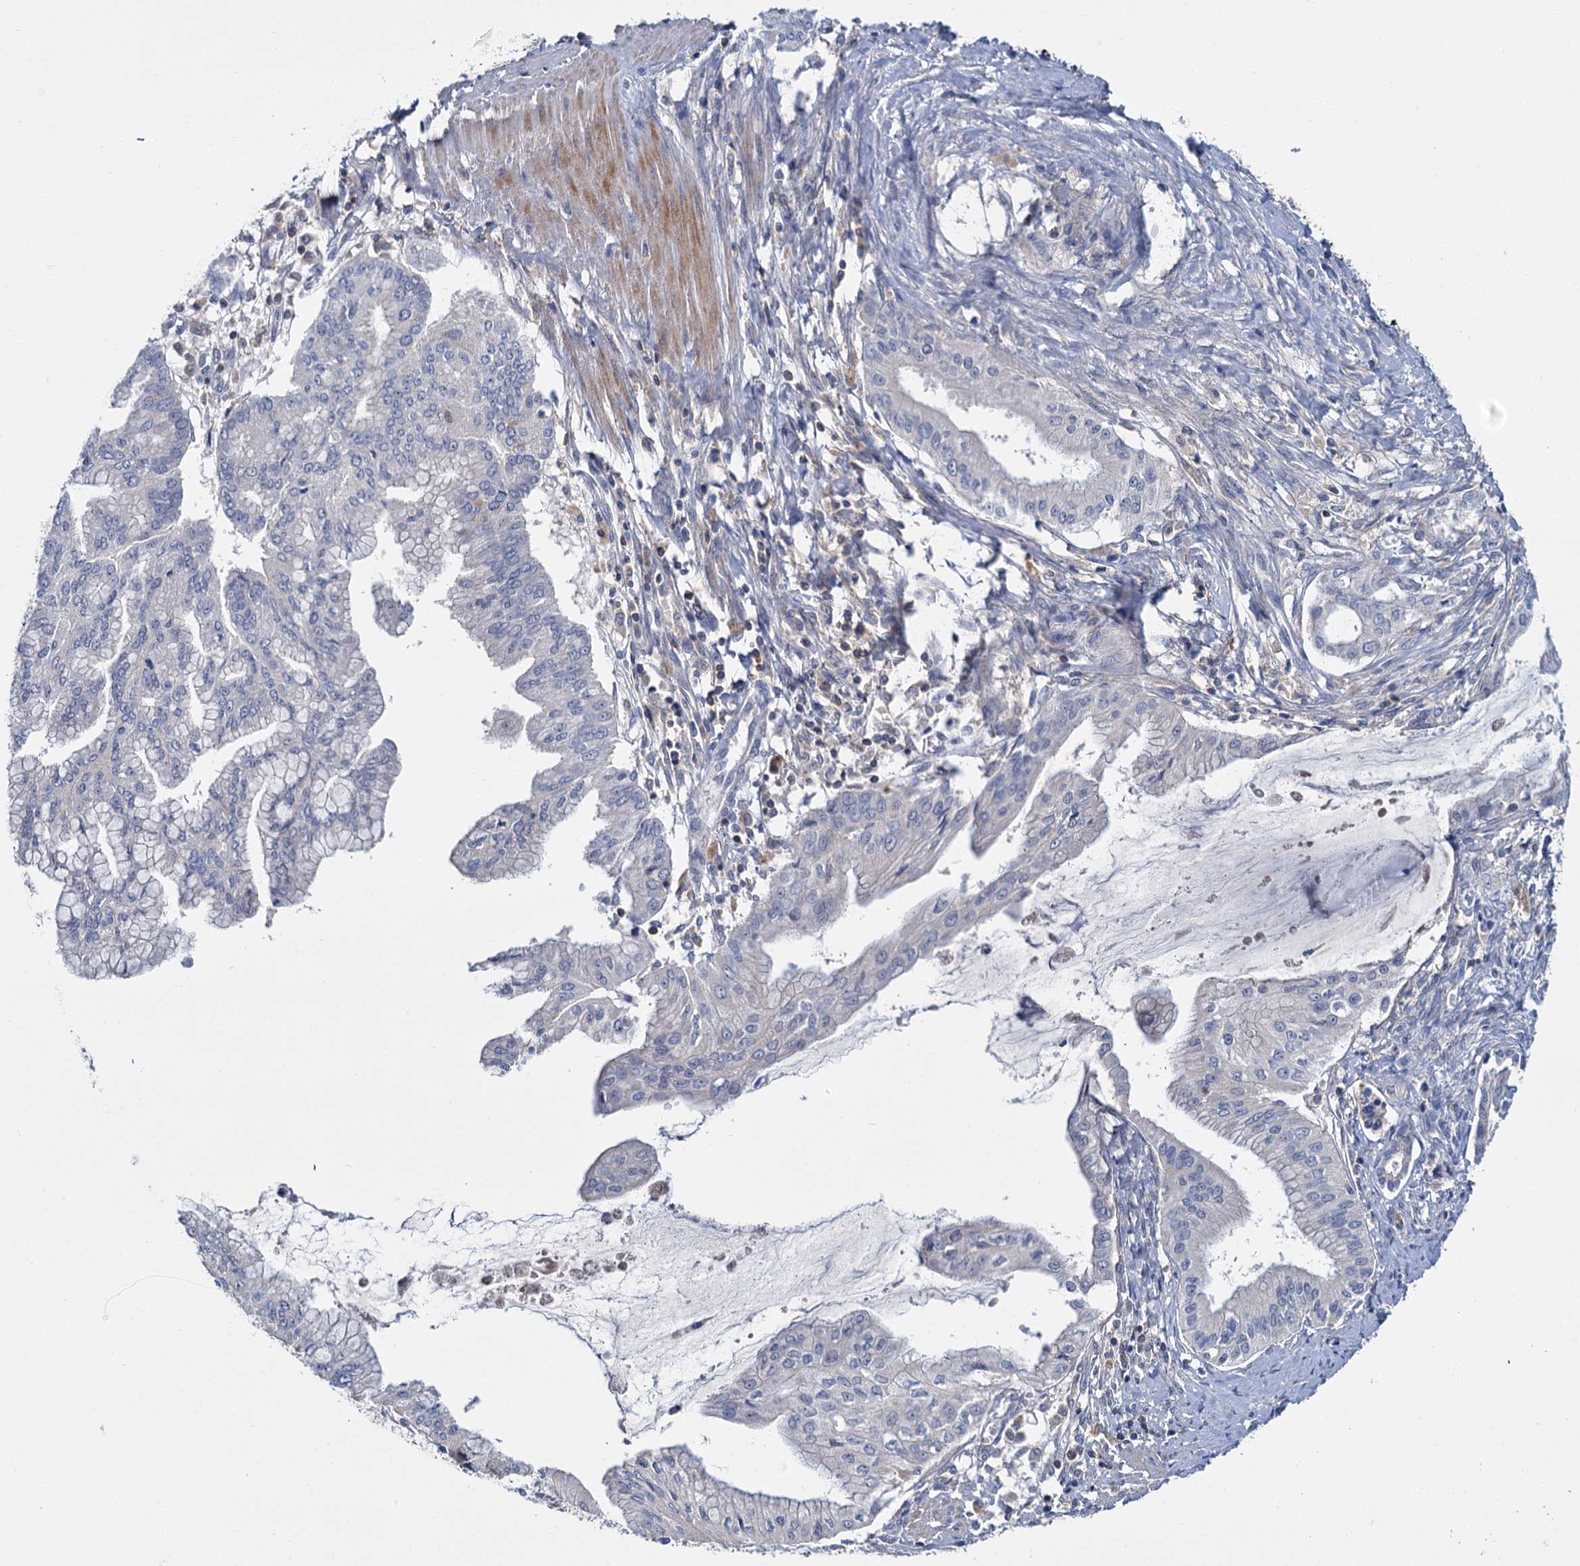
{"staining": {"intensity": "negative", "quantity": "none", "location": "none"}, "tissue": "pancreatic cancer", "cell_type": "Tumor cells", "image_type": "cancer", "snomed": [{"axis": "morphology", "description": "Adenocarcinoma, NOS"}, {"axis": "topography", "description": "Pancreas"}], "caption": "High power microscopy histopathology image of an immunohistochemistry (IHC) image of pancreatic cancer, revealing no significant staining in tumor cells.", "gene": "FGFR2", "patient": {"sex": "male", "age": 46}}